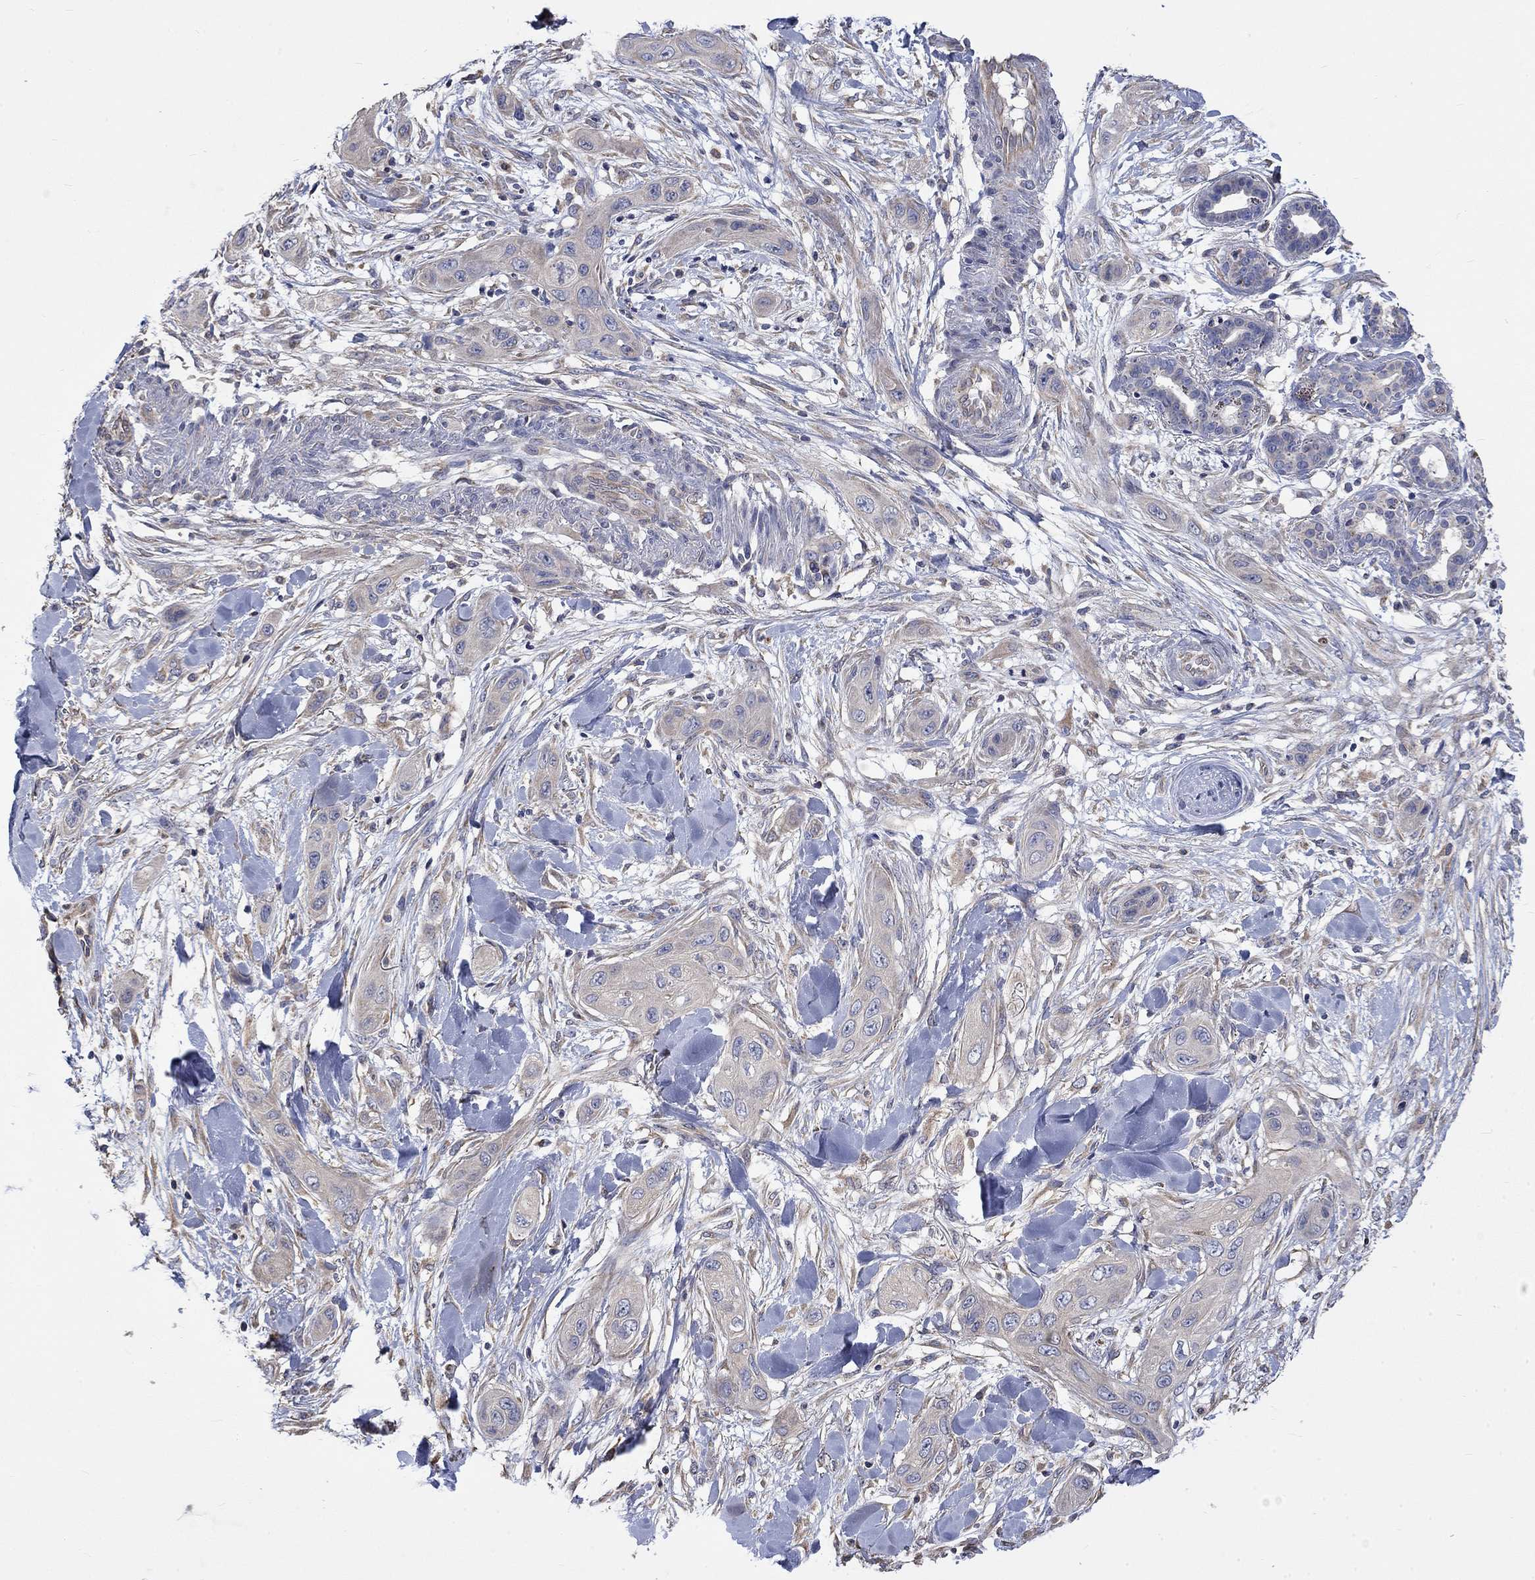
{"staining": {"intensity": "negative", "quantity": "none", "location": "none"}, "tissue": "skin cancer", "cell_type": "Tumor cells", "image_type": "cancer", "snomed": [{"axis": "morphology", "description": "Squamous cell carcinoma, NOS"}, {"axis": "topography", "description": "Skin"}], "caption": "Human skin cancer (squamous cell carcinoma) stained for a protein using IHC shows no staining in tumor cells.", "gene": "CAMKK2", "patient": {"sex": "male", "age": 78}}